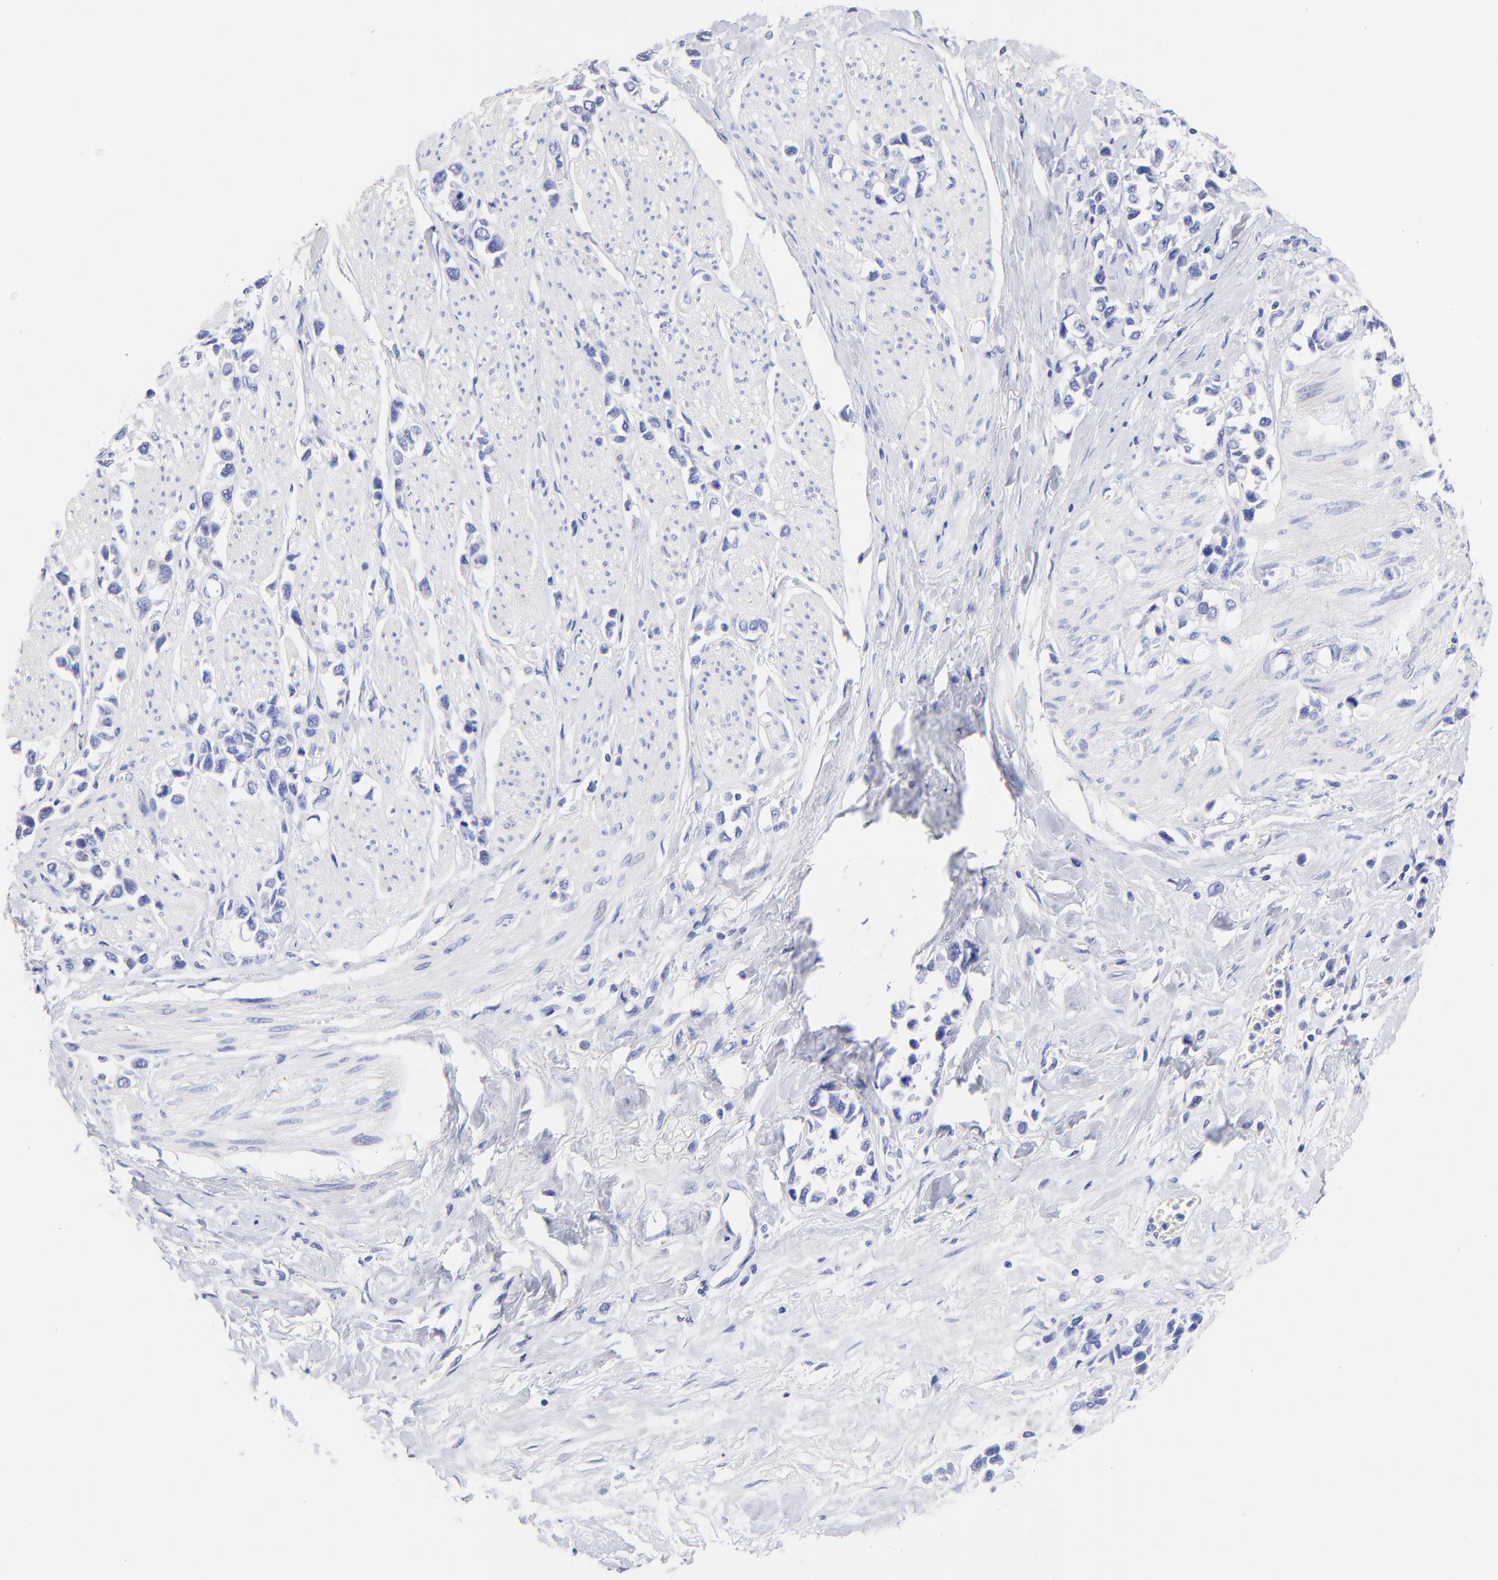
{"staining": {"intensity": "negative", "quantity": "none", "location": "none"}, "tissue": "stomach cancer", "cell_type": "Tumor cells", "image_type": "cancer", "snomed": [{"axis": "morphology", "description": "Adenocarcinoma, NOS"}, {"axis": "topography", "description": "Stomach, upper"}], "caption": "High power microscopy histopathology image of an IHC histopathology image of stomach cancer, revealing no significant staining in tumor cells.", "gene": "C1QTNF6", "patient": {"sex": "male", "age": 76}}